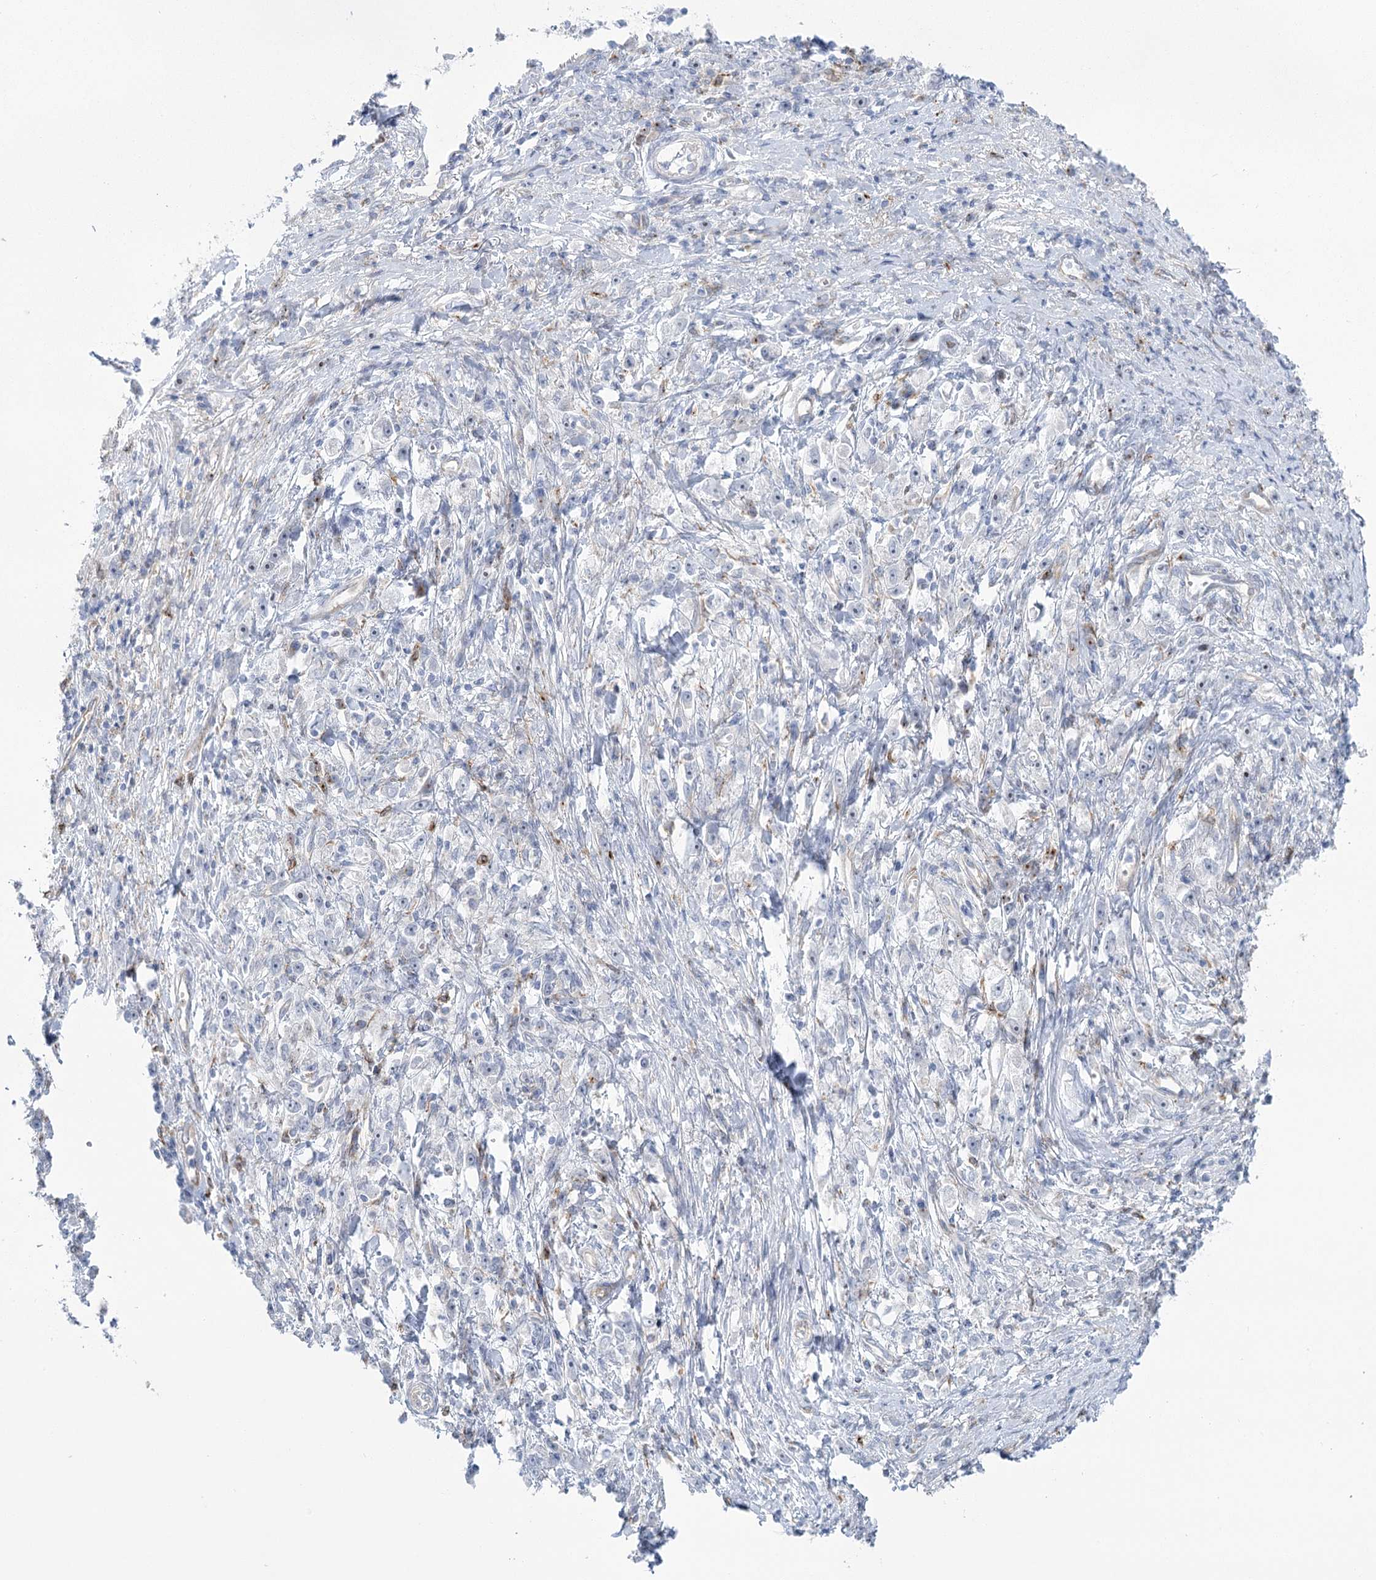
{"staining": {"intensity": "negative", "quantity": "none", "location": "none"}, "tissue": "stomach cancer", "cell_type": "Tumor cells", "image_type": "cancer", "snomed": [{"axis": "morphology", "description": "Adenocarcinoma, NOS"}, {"axis": "topography", "description": "Stomach"}], "caption": "High power microscopy photomicrograph of an immunohistochemistry histopathology image of stomach adenocarcinoma, revealing no significant expression in tumor cells.", "gene": "CCDC88A", "patient": {"sex": "female", "age": 59}}